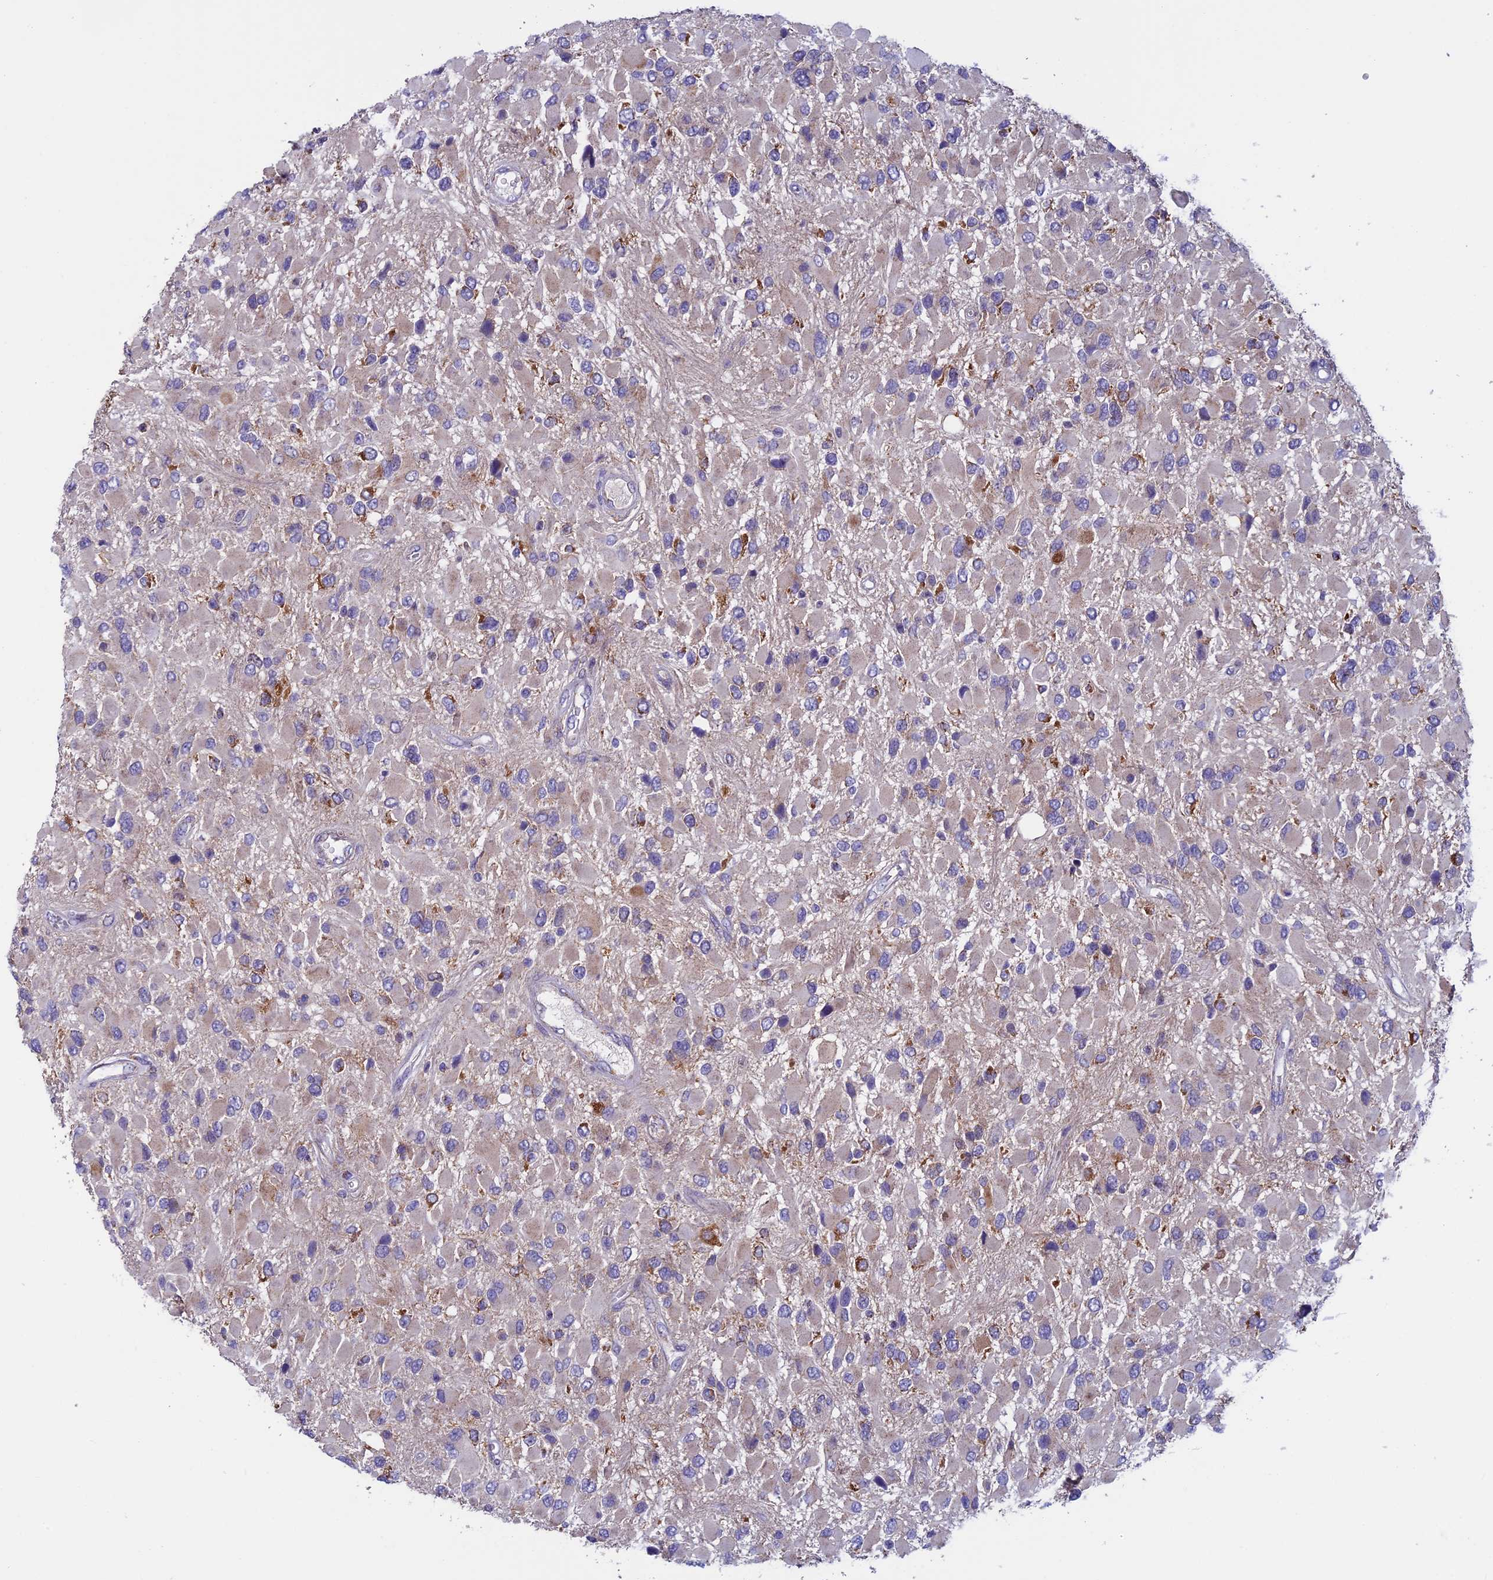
{"staining": {"intensity": "moderate", "quantity": "<25%", "location": "cytoplasmic/membranous"}, "tissue": "glioma", "cell_type": "Tumor cells", "image_type": "cancer", "snomed": [{"axis": "morphology", "description": "Glioma, malignant, High grade"}, {"axis": "topography", "description": "Brain"}], "caption": "Immunohistochemical staining of human malignant glioma (high-grade) reveals low levels of moderate cytoplasmic/membranous expression in about <25% of tumor cells. (brown staining indicates protein expression, while blue staining denotes nuclei).", "gene": "MFSD12", "patient": {"sex": "male", "age": 53}}